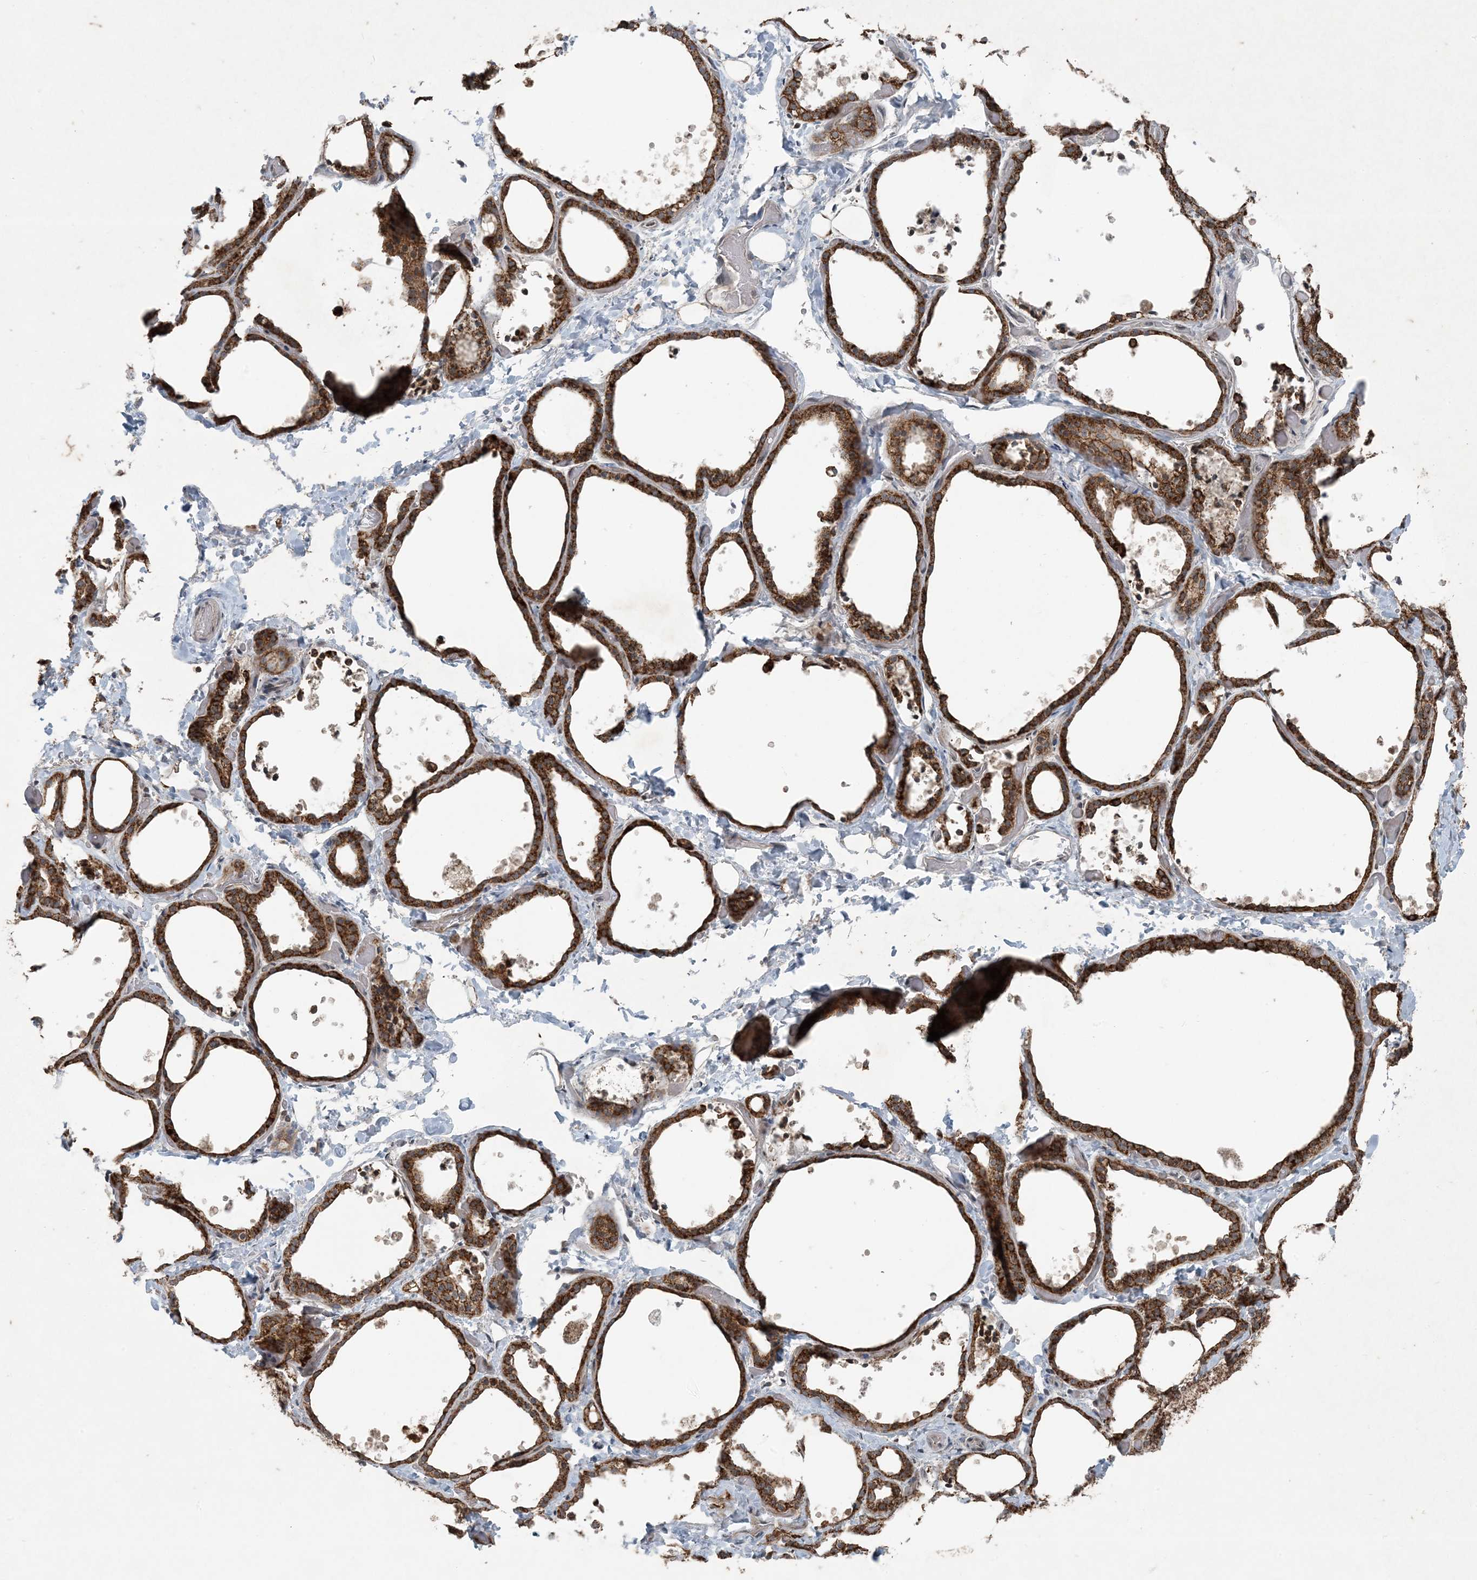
{"staining": {"intensity": "strong", "quantity": ">75%", "location": "cytoplasmic/membranous"}, "tissue": "thyroid gland", "cell_type": "Glandular cells", "image_type": "normal", "snomed": [{"axis": "morphology", "description": "Normal tissue, NOS"}, {"axis": "topography", "description": "Thyroid gland"}], "caption": "DAB immunohistochemical staining of benign human thyroid gland demonstrates strong cytoplasmic/membranous protein positivity in approximately >75% of glandular cells.", "gene": "PC", "patient": {"sex": "female", "age": 44}}